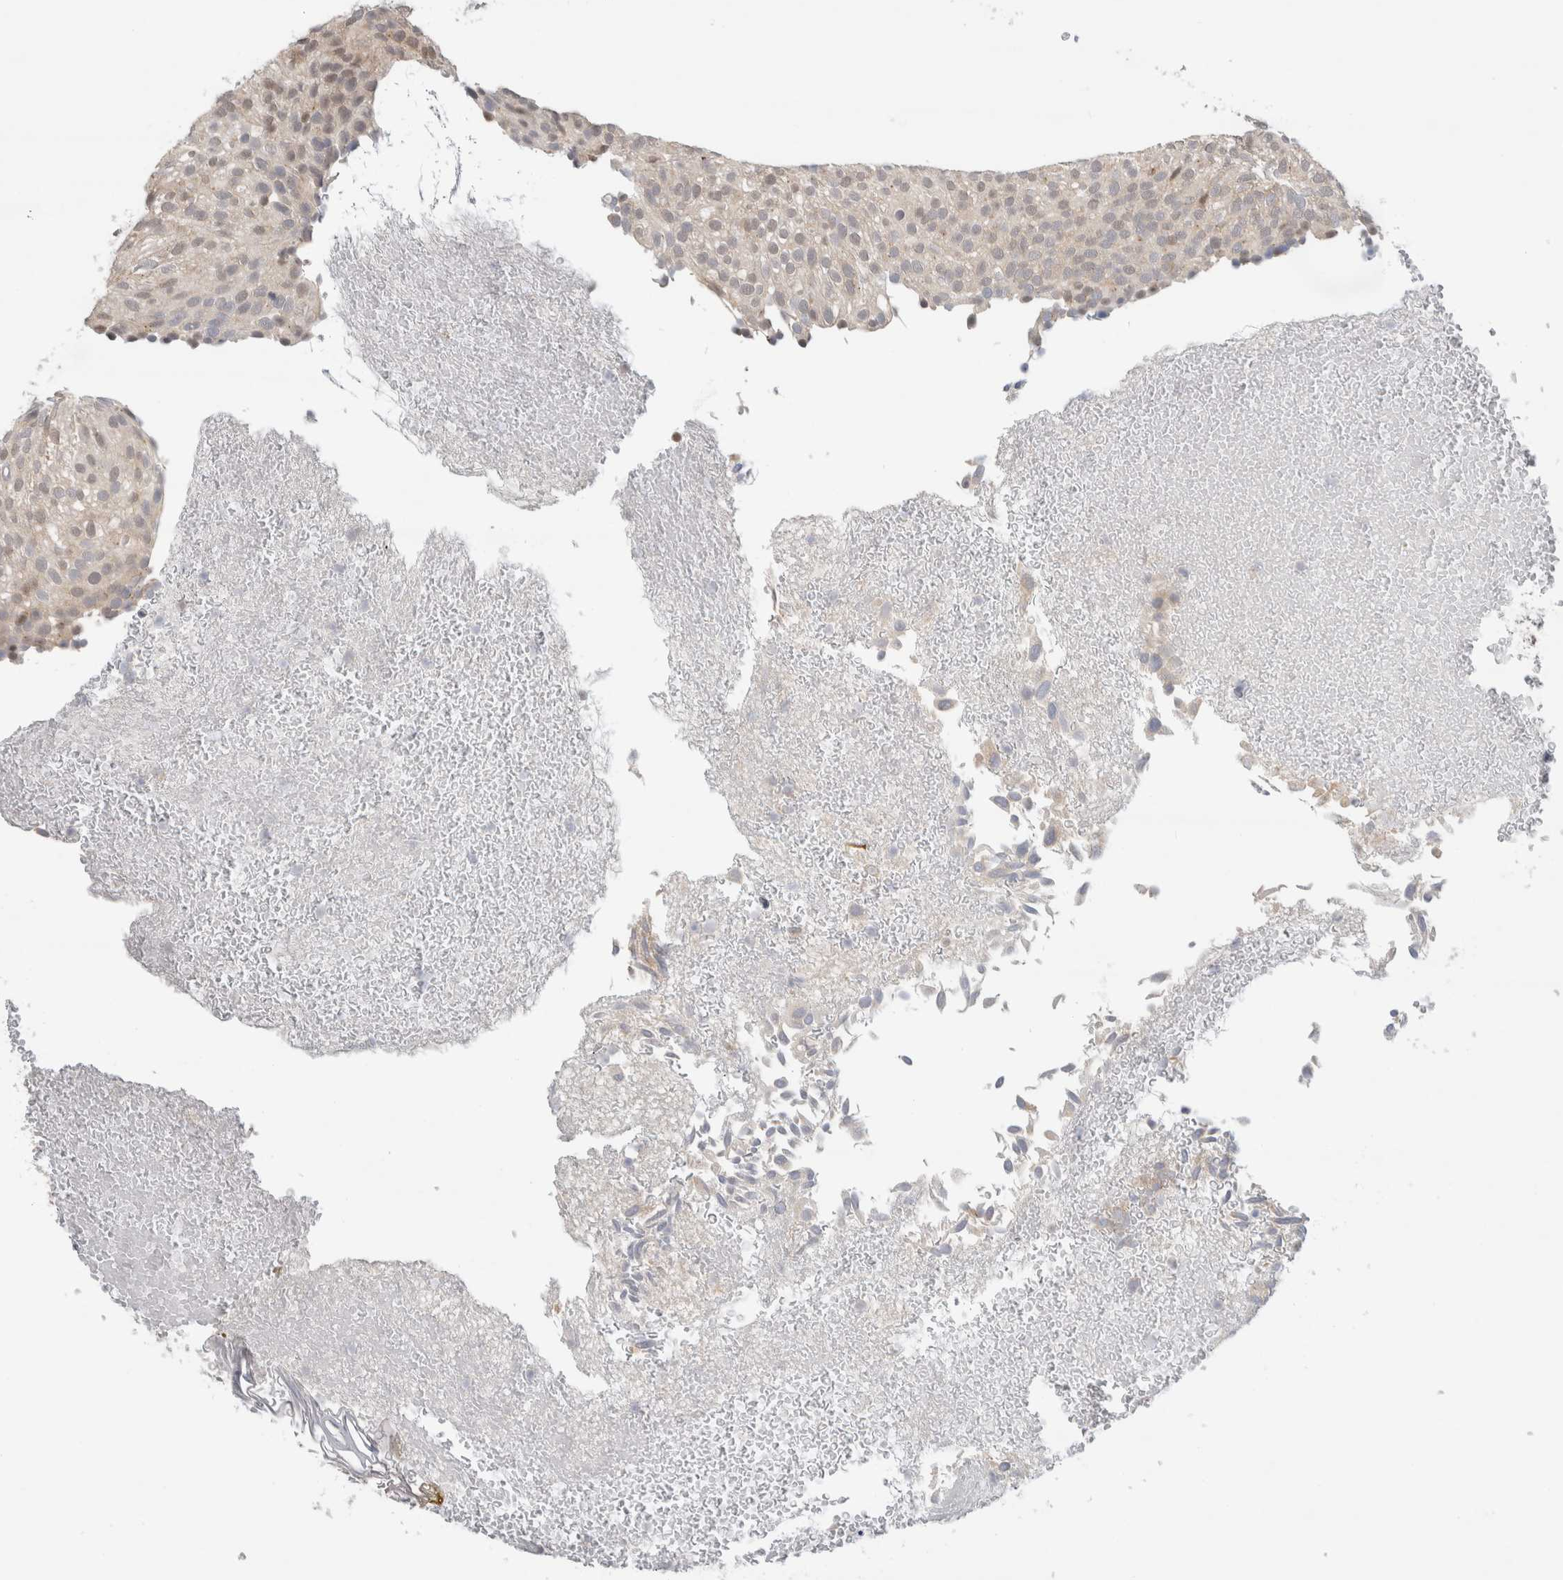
{"staining": {"intensity": "weak", "quantity": "25%-75%", "location": "nuclear"}, "tissue": "urothelial cancer", "cell_type": "Tumor cells", "image_type": "cancer", "snomed": [{"axis": "morphology", "description": "Urothelial carcinoma, Low grade"}, {"axis": "topography", "description": "Urinary bladder"}], "caption": "There is low levels of weak nuclear expression in tumor cells of low-grade urothelial carcinoma, as demonstrated by immunohistochemical staining (brown color).", "gene": "EIF4G3", "patient": {"sex": "male", "age": 78}}